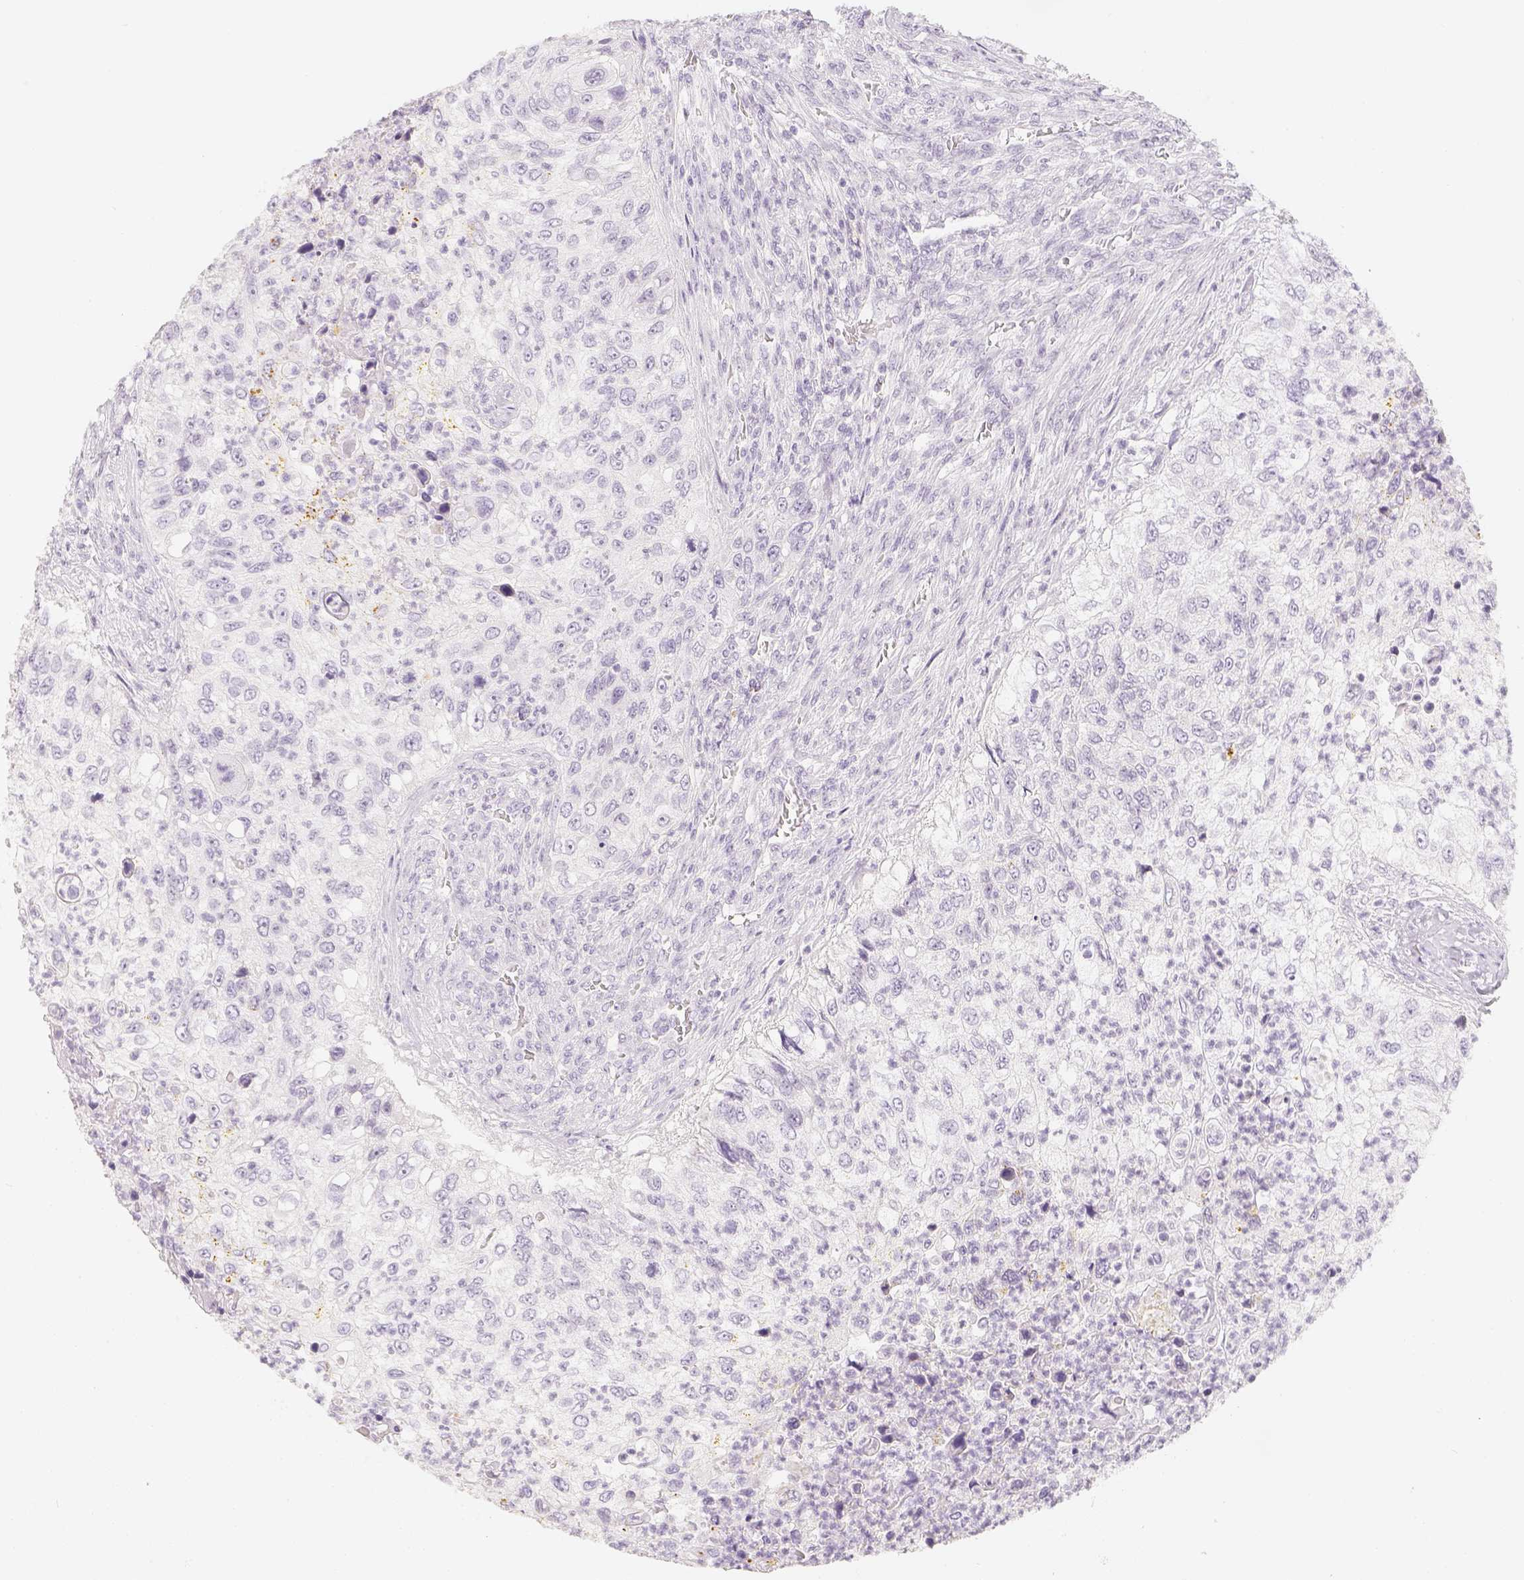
{"staining": {"intensity": "negative", "quantity": "none", "location": "none"}, "tissue": "urothelial cancer", "cell_type": "Tumor cells", "image_type": "cancer", "snomed": [{"axis": "morphology", "description": "Urothelial carcinoma, High grade"}, {"axis": "topography", "description": "Urinary bladder"}], "caption": "The IHC image has no significant expression in tumor cells of urothelial cancer tissue.", "gene": "SLC18A1", "patient": {"sex": "female", "age": 60}}